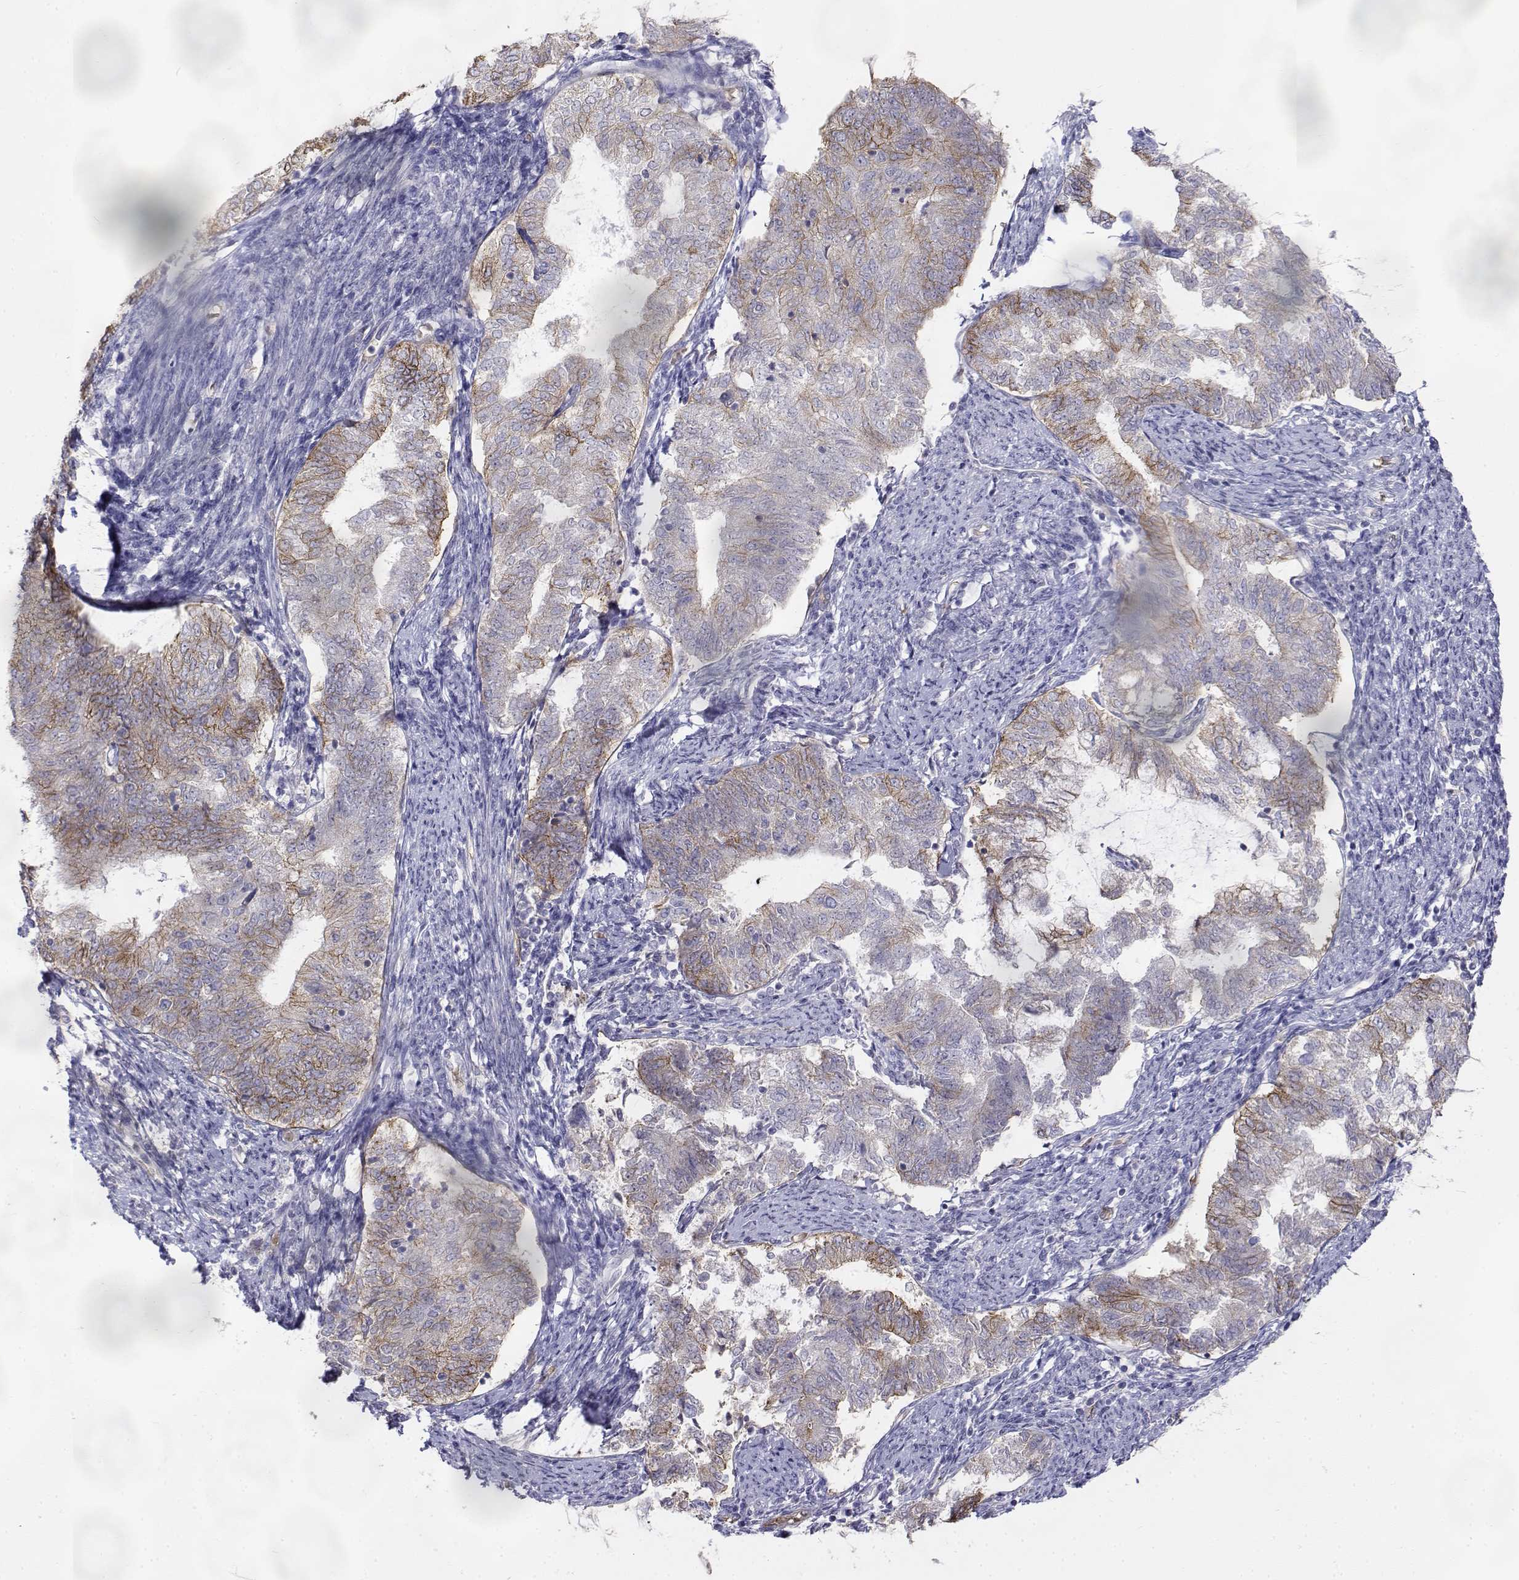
{"staining": {"intensity": "weak", "quantity": "<25%", "location": "cytoplasmic/membranous"}, "tissue": "endometrial cancer", "cell_type": "Tumor cells", "image_type": "cancer", "snomed": [{"axis": "morphology", "description": "Adenocarcinoma, NOS"}, {"axis": "topography", "description": "Endometrium"}], "caption": "Tumor cells show no significant protein positivity in adenocarcinoma (endometrial). (Brightfield microscopy of DAB (3,3'-diaminobenzidine) immunohistochemistry at high magnification).", "gene": "CADM1", "patient": {"sex": "female", "age": 65}}